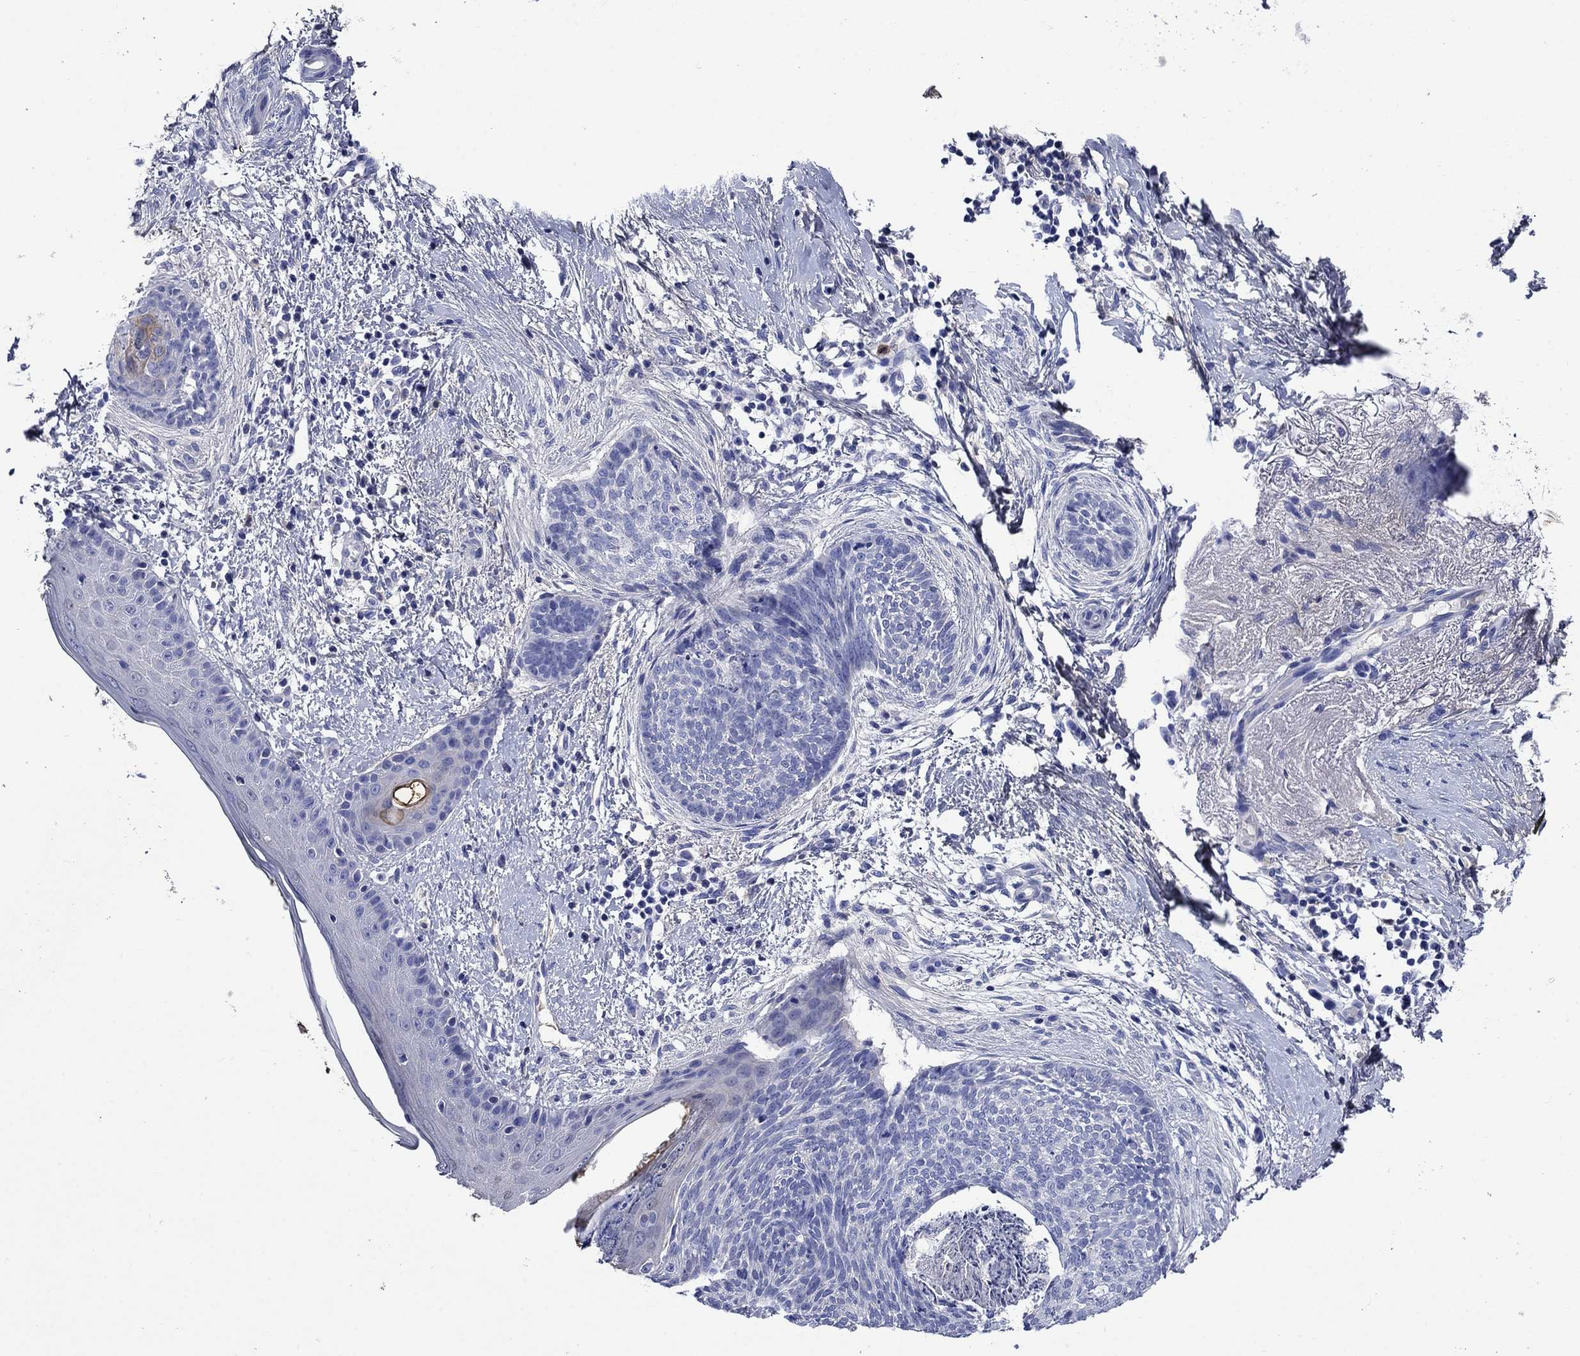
{"staining": {"intensity": "negative", "quantity": "none", "location": "none"}, "tissue": "skin cancer", "cell_type": "Tumor cells", "image_type": "cancer", "snomed": [{"axis": "morphology", "description": "Basal cell carcinoma"}, {"axis": "topography", "description": "Skin"}], "caption": "There is no significant expression in tumor cells of basal cell carcinoma (skin).", "gene": "TFR2", "patient": {"sex": "female", "age": 65}}